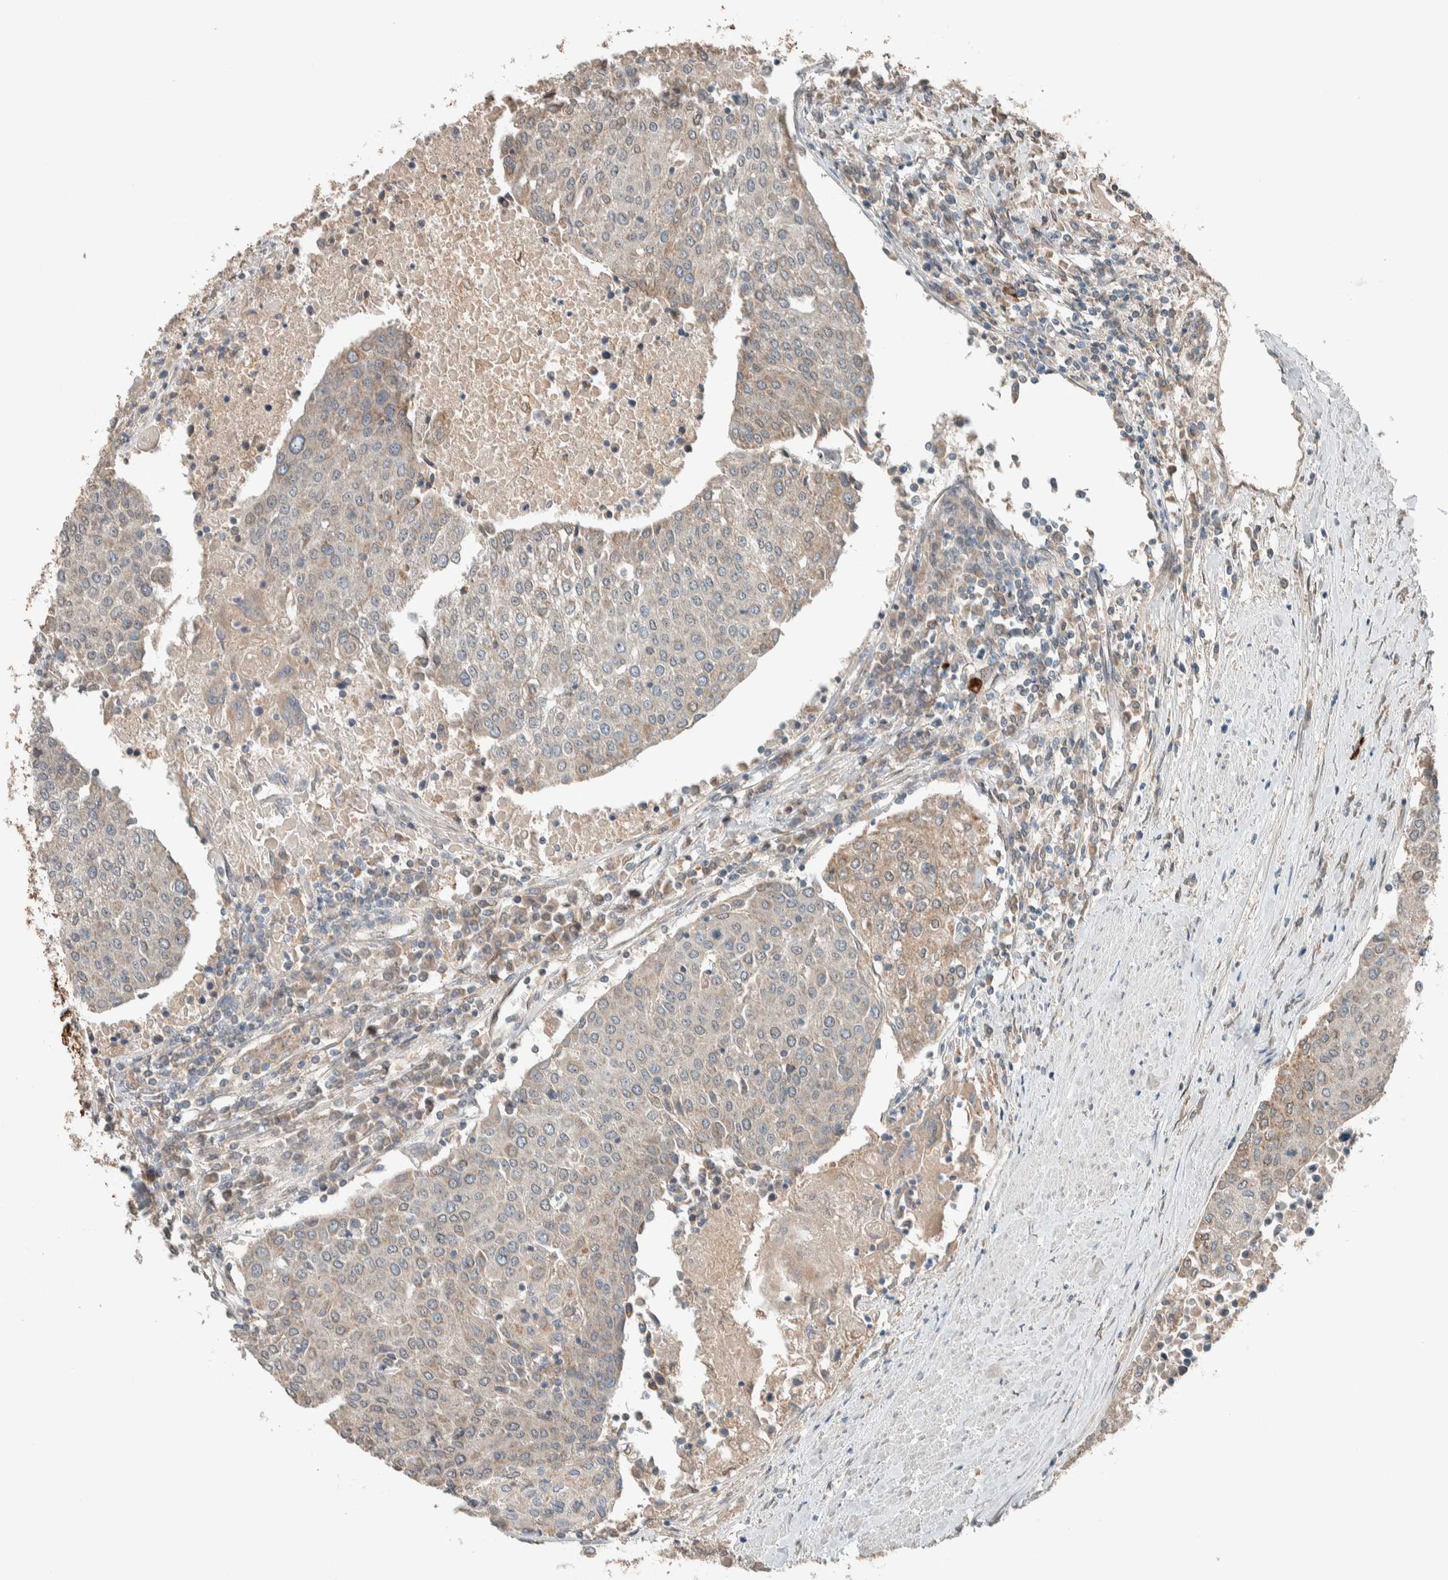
{"staining": {"intensity": "weak", "quantity": "25%-75%", "location": "cytoplasmic/membranous"}, "tissue": "urothelial cancer", "cell_type": "Tumor cells", "image_type": "cancer", "snomed": [{"axis": "morphology", "description": "Urothelial carcinoma, High grade"}, {"axis": "topography", "description": "Urinary bladder"}], "caption": "A brown stain labels weak cytoplasmic/membranous positivity of a protein in human urothelial carcinoma (high-grade) tumor cells.", "gene": "NBR1", "patient": {"sex": "female", "age": 85}}